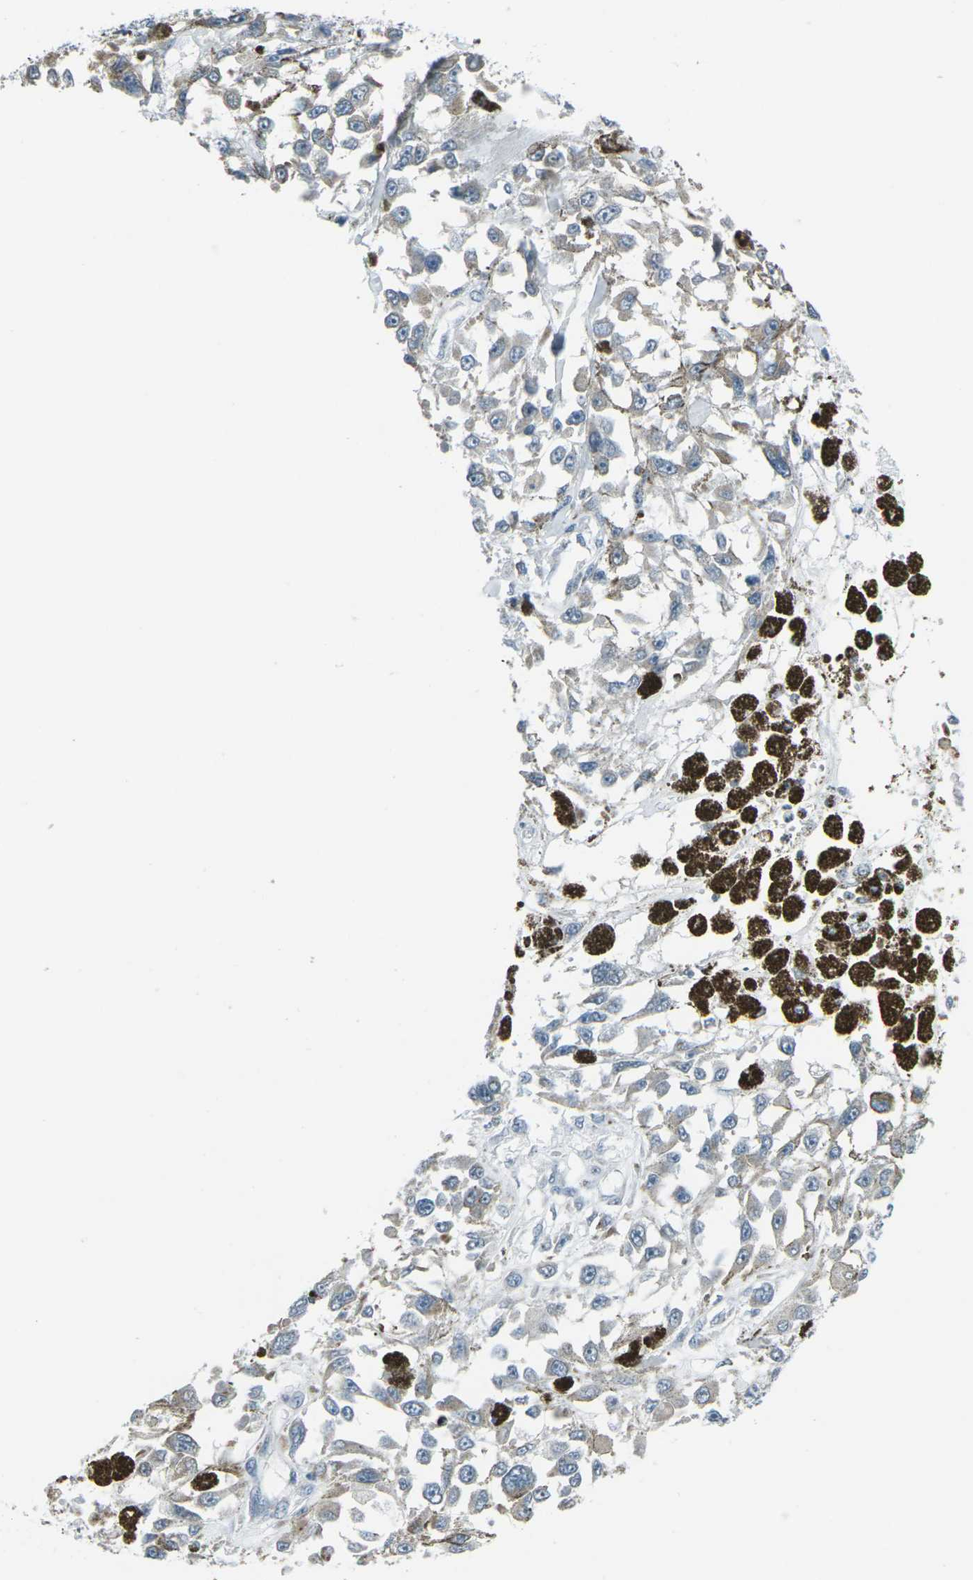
{"staining": {"intensity": "negative", "quantity": "none", "location": "none"}, "tissue": "melanoma", "cell_type": "Tumor cells", "image_type": "cancer", "snomed": [{"axis": "morphology", "description": "Malignant melanoma, Metastatic site"}, {"axis": "topography", "description": "Lymph node"}], "caption": "Immunohistochemical staining of human melanoma reveals no significant staining in tumor cells.", "gene": "H2BC1", "patient": {"sex": "male", "age": 59}}